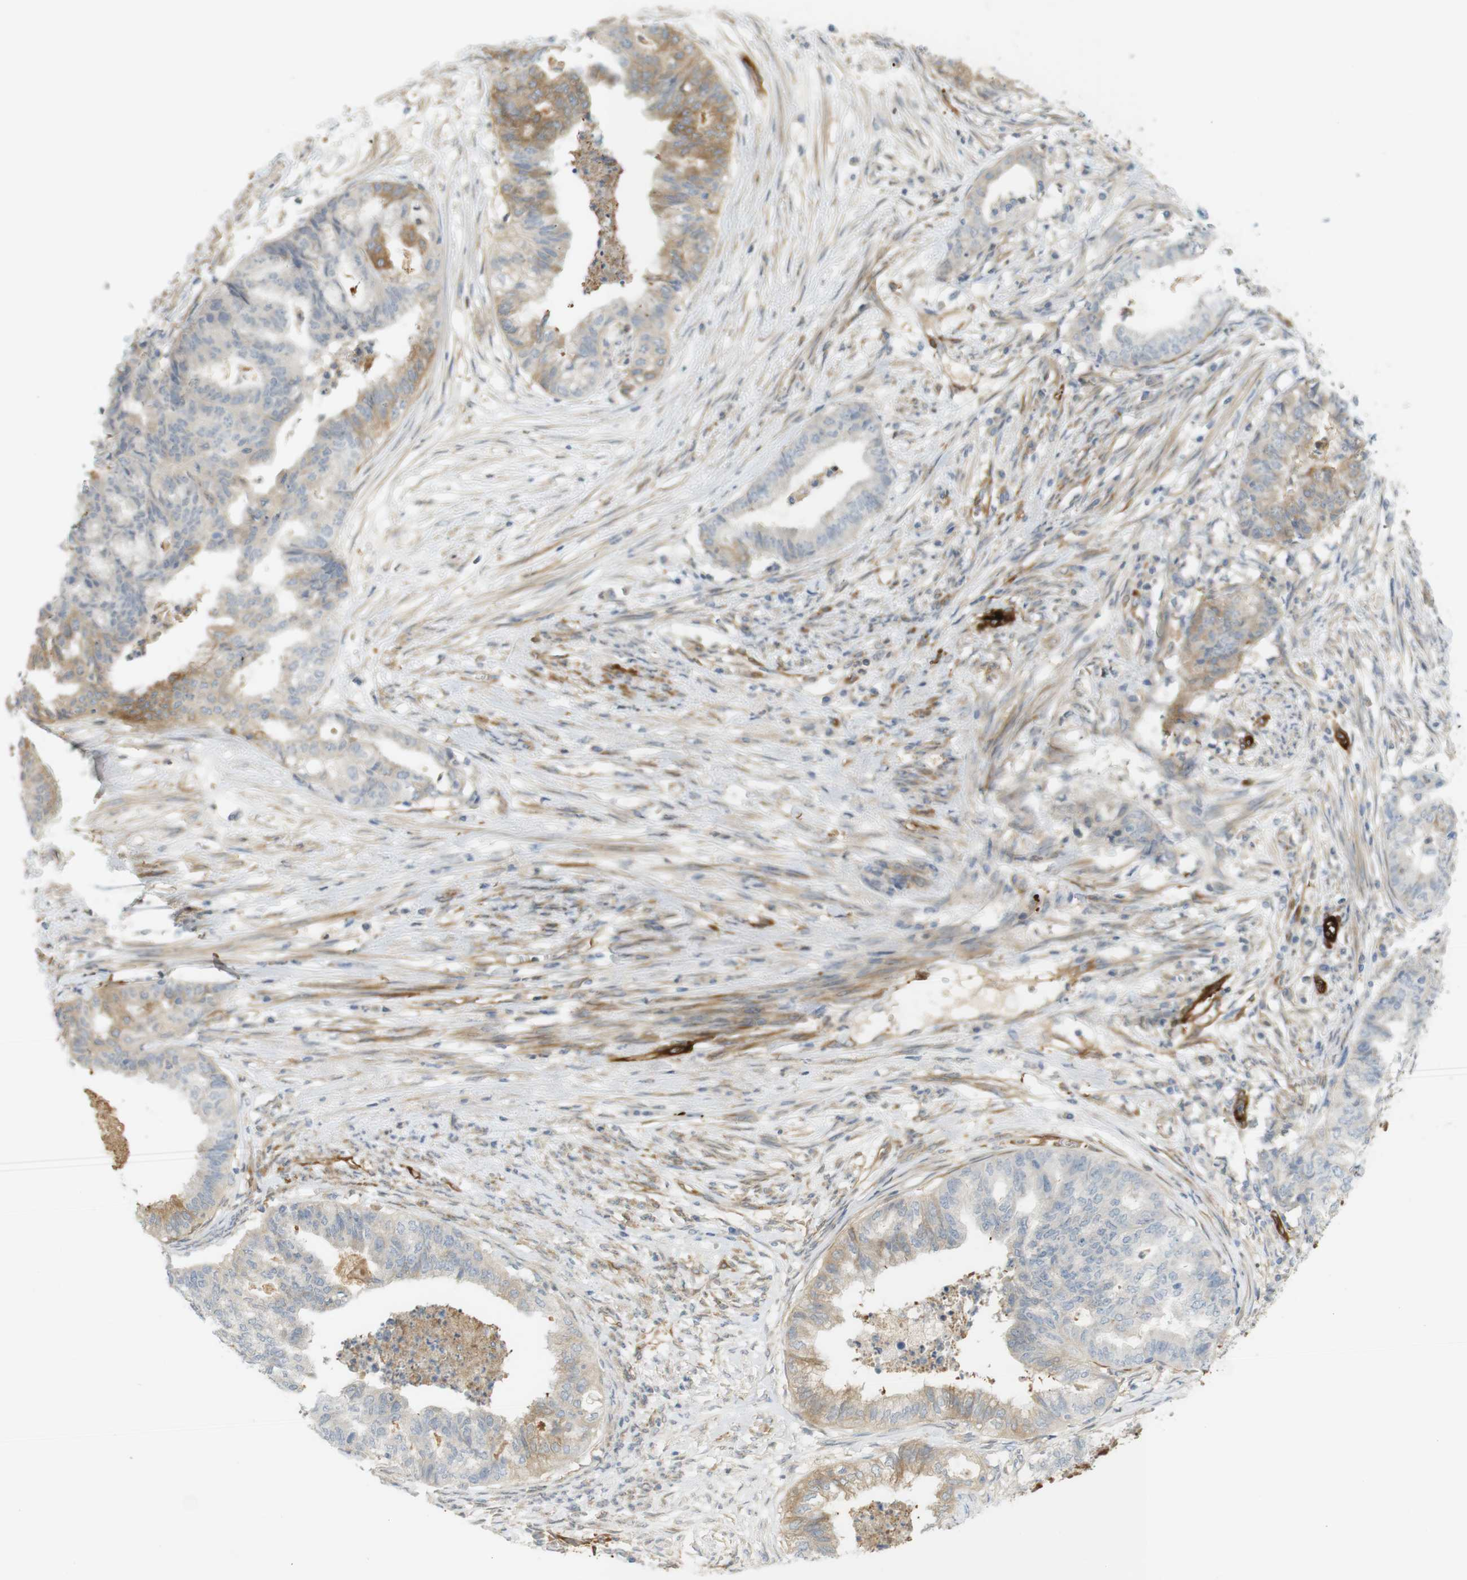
{"staining": {"intensity": "moderate", "quantity": "25%-75%", "location": "cytoplasmic/membranous"}, "tissue": "endometrial cancer", "cell_type": "Tumor cells", "image_type": "cancer", "snomed": [{"axis": "morphology", "description": "Adenocarcinoma, NOS"}, {"axis": "topography", "description": "Endometrium"}], "caption": "Tumor cells reveal moderate cytoplasmic/membranous positivity in approximately 25%-75% of cells in endometrial adenocarcinoma.", "gene": "PDE3A", "patient": {"sex": "female", "age": 79}}